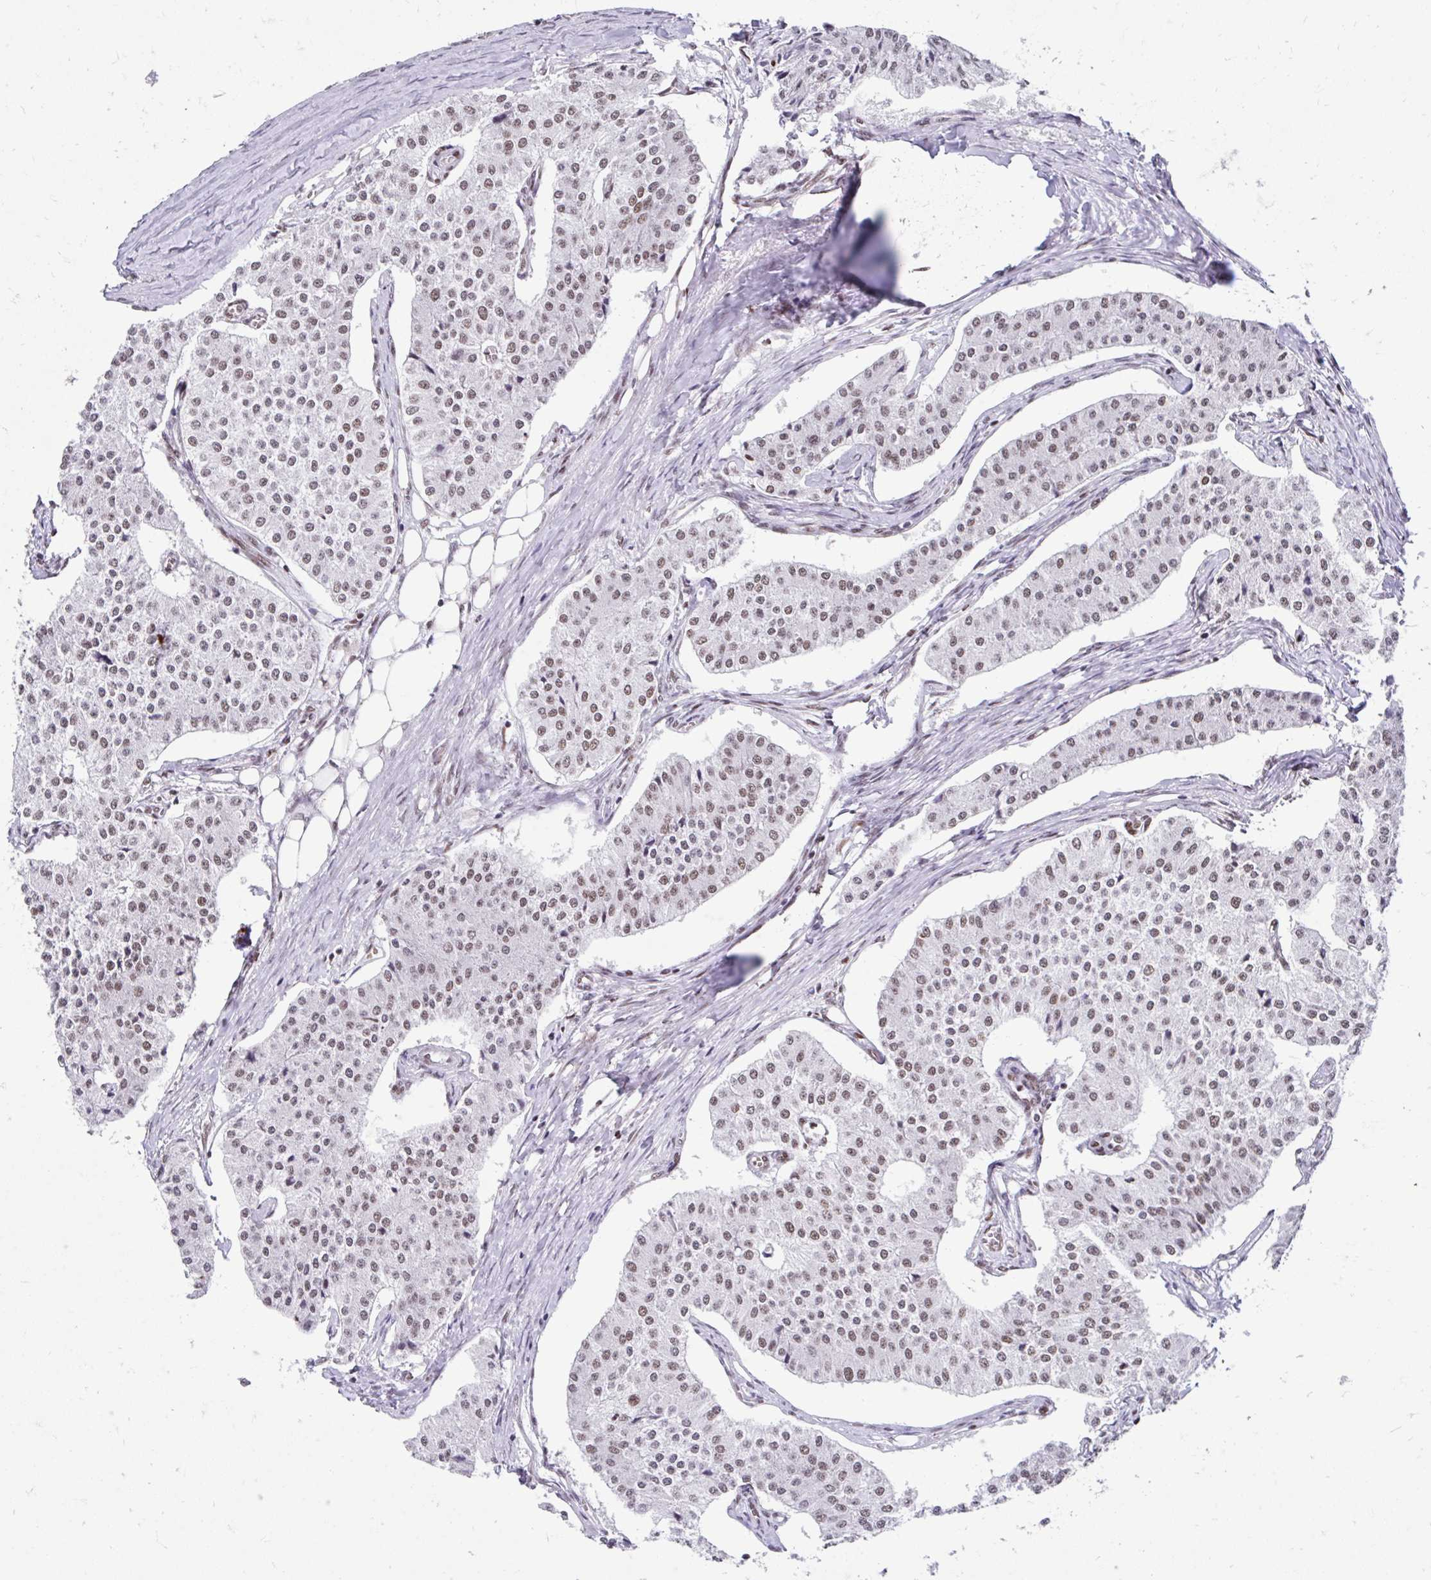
{"staining": {"intensity": "moderate", "quantity": ">75%", "location": "nuclear"}, "tissue": "carcinoid", "cell_type": "Tumor cells", "image_type": "cancer", "snomed": [{"axis": "morphology", "description": "Carcinoid, malignant, NOS"}, {"axis": "topography", "description": "Colon"}], "caption": "Malignant carcinoid stained with a protein marker displays moderate staining in tumor cells.", "gene": "KHDRBS1", "patient": {"sex": "female", "age": 52}}